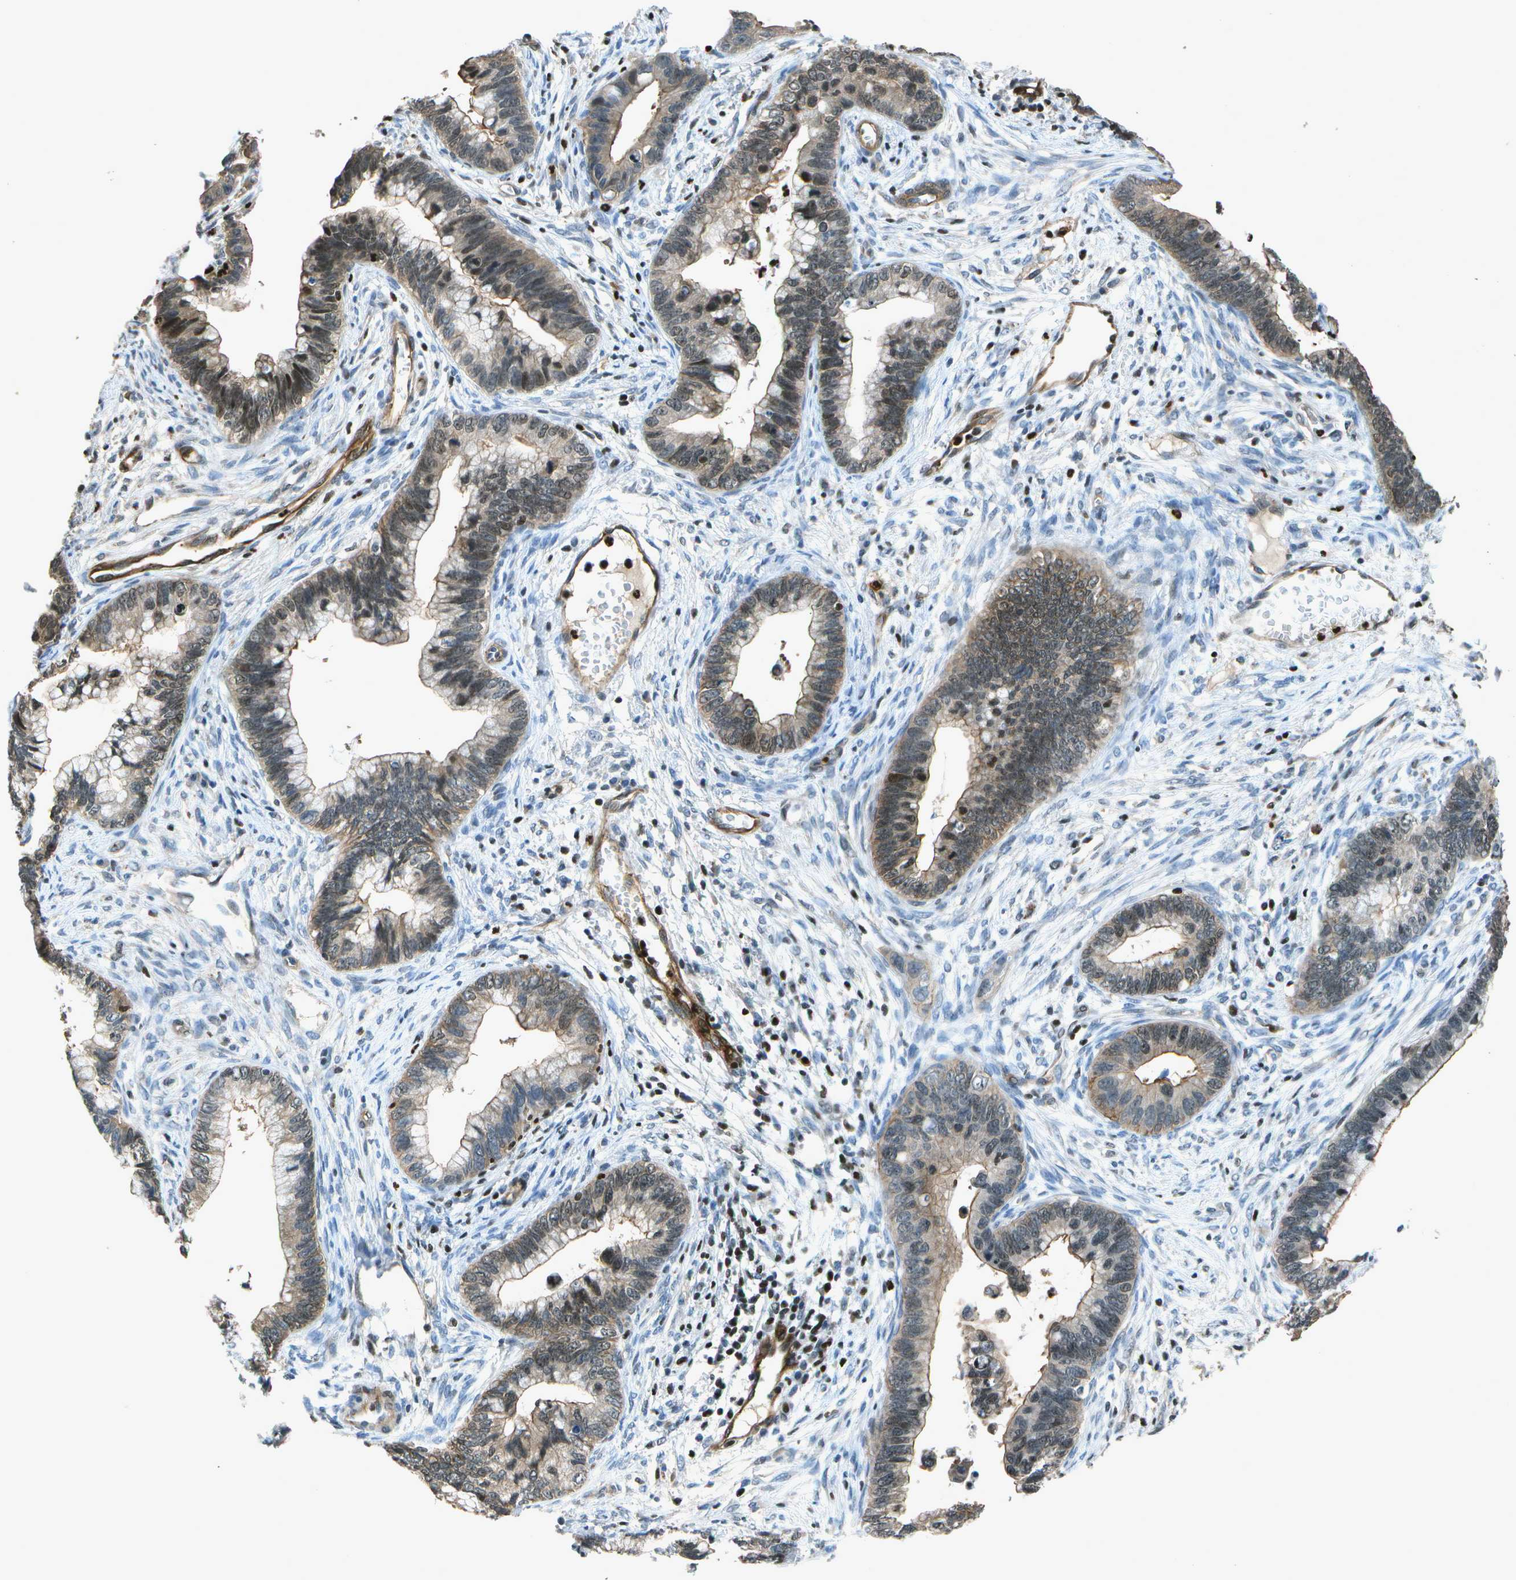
{"staining": {"intensity": "weak", "quantity": "25%-75%", "location": "cytoplasmic/membranous,nuclear"}, "tissue": "cervical cancer", "cell_type": "Tumor cells", "image_type": "cancer", "snomed": [{"axis": "morphology", "description": "Adenocarcinoma, NOS"}, {"axis": "topography", "description": "Cervix"}], "caption": "Immunohistochemical staining of cervical adenocarcinoma displays weak cytoplasmic/membranous and nuclear protein positivity in approximately 25%-75% of tumor cells. (DAB = brown stain, brightfield microscopy at high magnification).", "gene": "PDLIM1", "patient": {"sex": "female", "age": 44}}